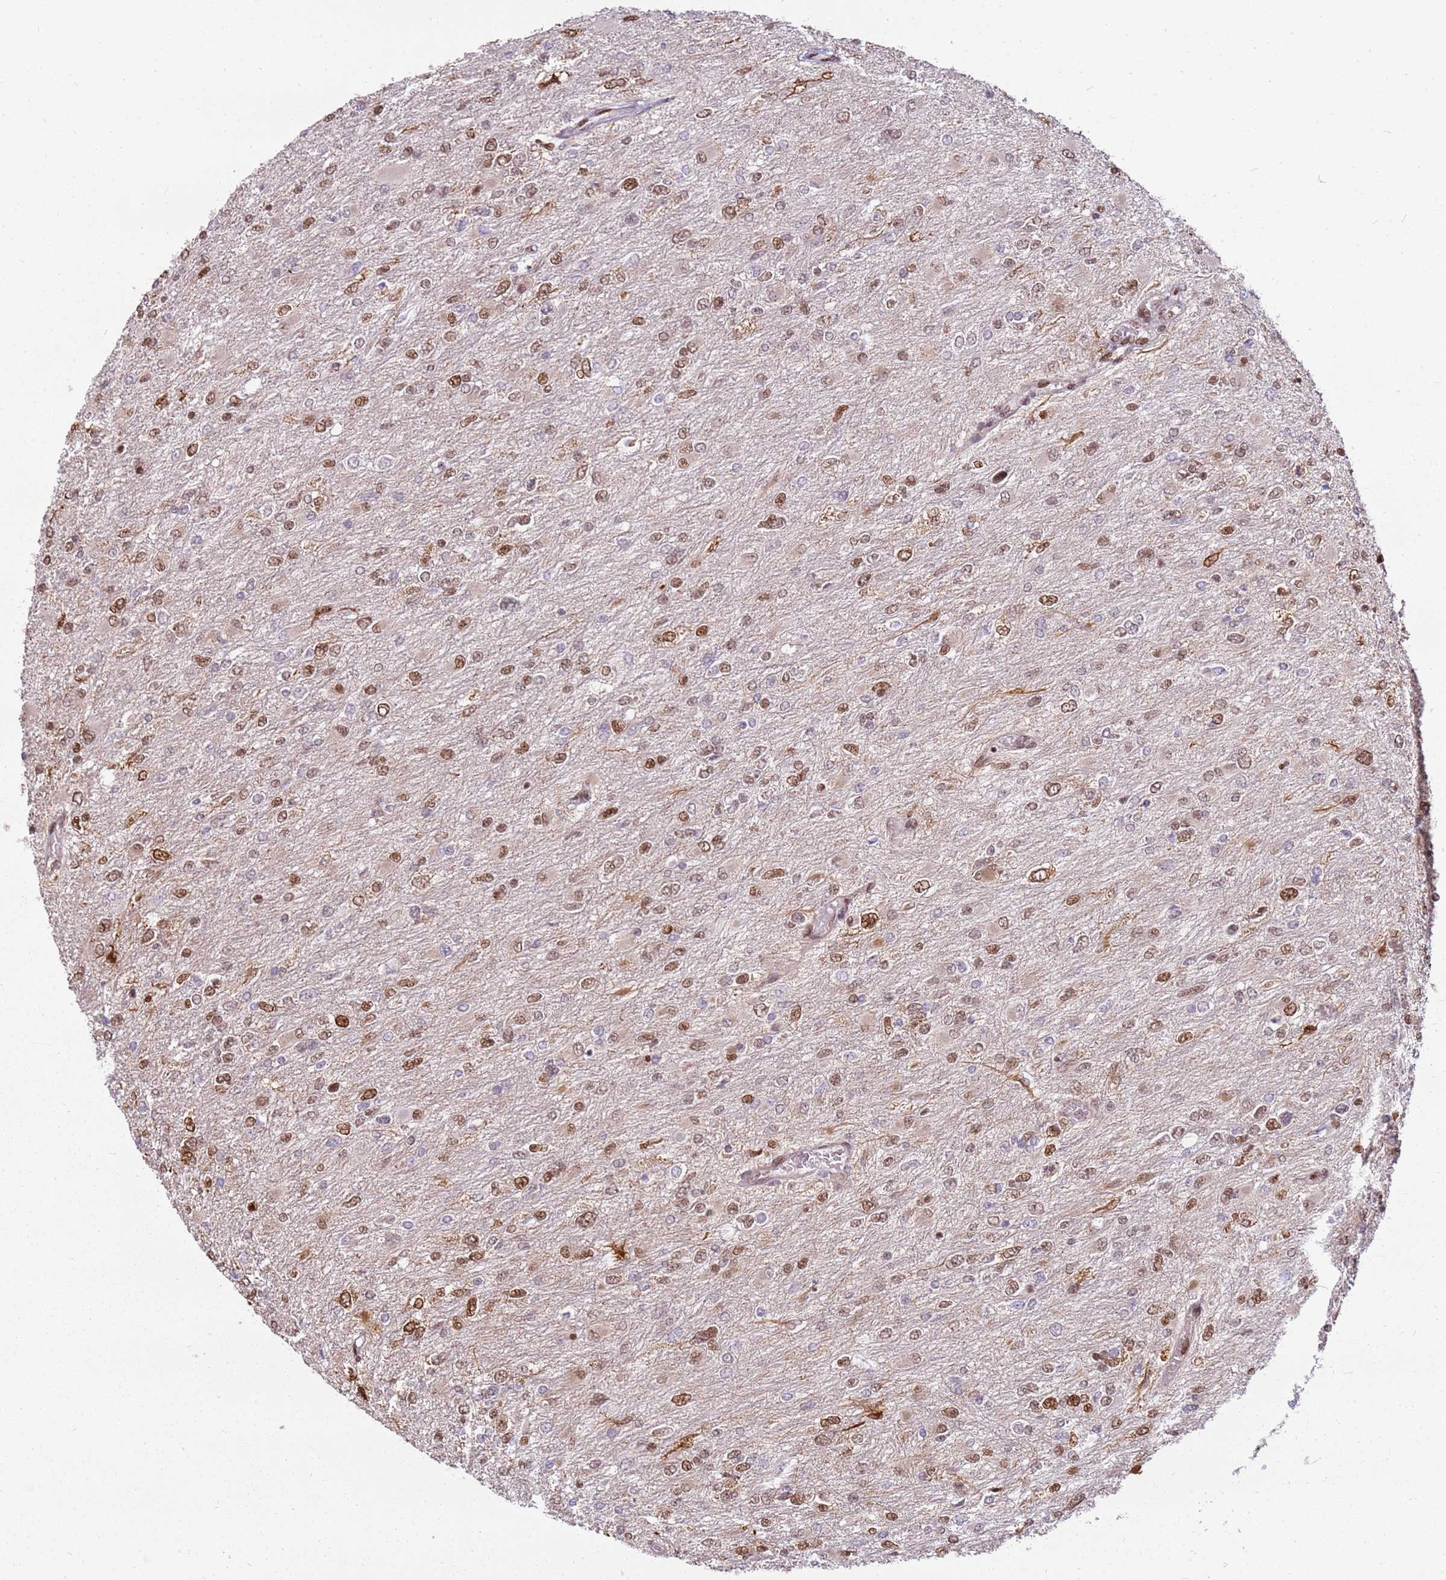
{"staining": {"intensity": "moderate", "quantity": ">75%", "location": "nuclear"}, "tissue": "glioma", "cell_type": "Tumor cells", "image_type": "cancer", "snomed": [{"axis": "morphology", "description": "Glioma, malignant, High grade"}, {"axis": "topography", "description": "Cerebral cortex"}], "caption": "This histopathology image demonstrates IHC staining of human malignant glioma (high-grade), with medium moderate nuclear staining in approximately >75% of tumor cells.", "gene": "PCTP", "patient": {"sex": "female", "age": 36}}